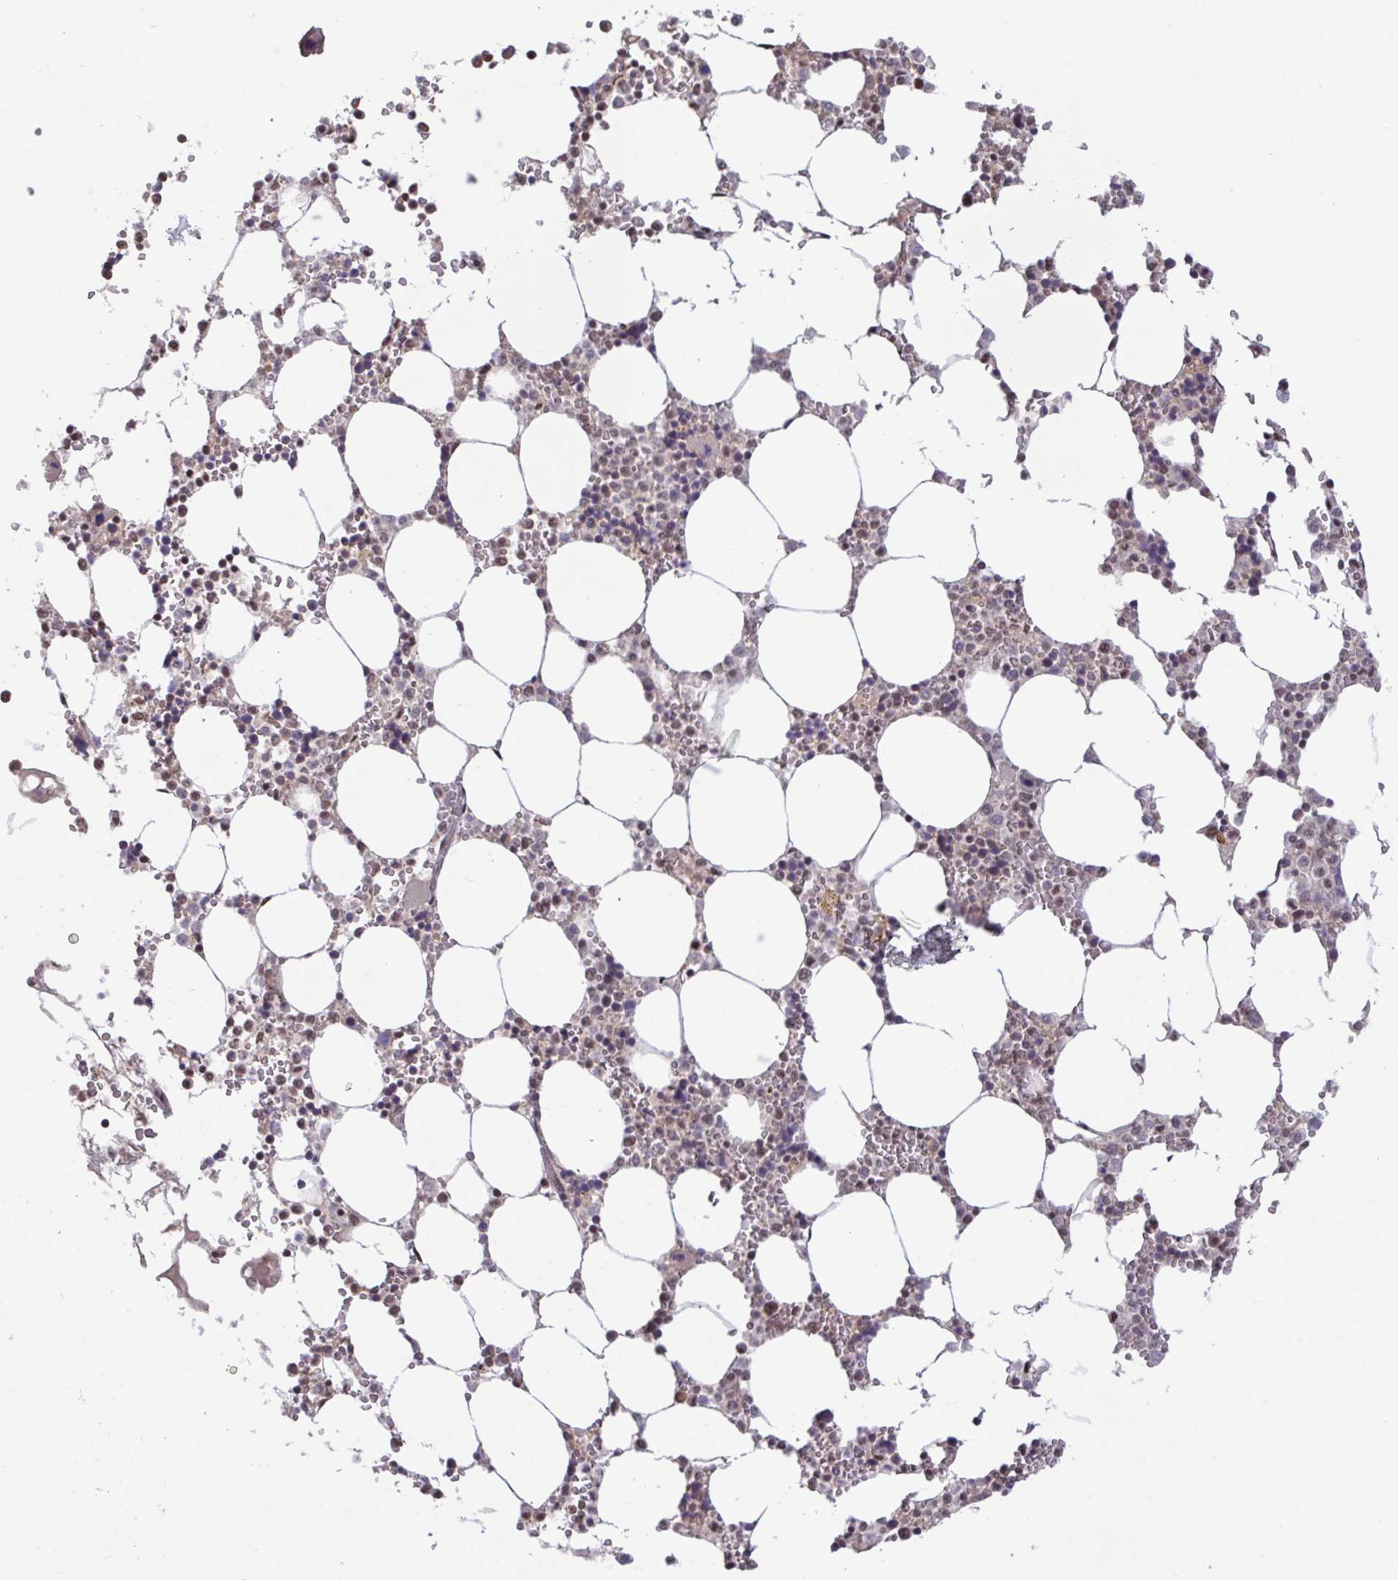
{"staining": {"intensity": "moderate", "quantity": "<25%", "location": "nuclear"}, "tissue": "bone marrow", "cell_type": "Hematopoietic cells", "image_type": "normal", "snomed": [{"axis": "morphology", "description": "Normal tissue, NOS"}, {"axis": "topography", "description": "Bone marrow"}], "caption": "This image demonstrates benign bone marrow stained with IHC to label a protein in brown. The nuclear of hematopoietic cells show moderate positivity for the protein. Nuclei are counter-stained blue.", "gene": "PUF60", "patient": {"sex": "male", "age": 64}}